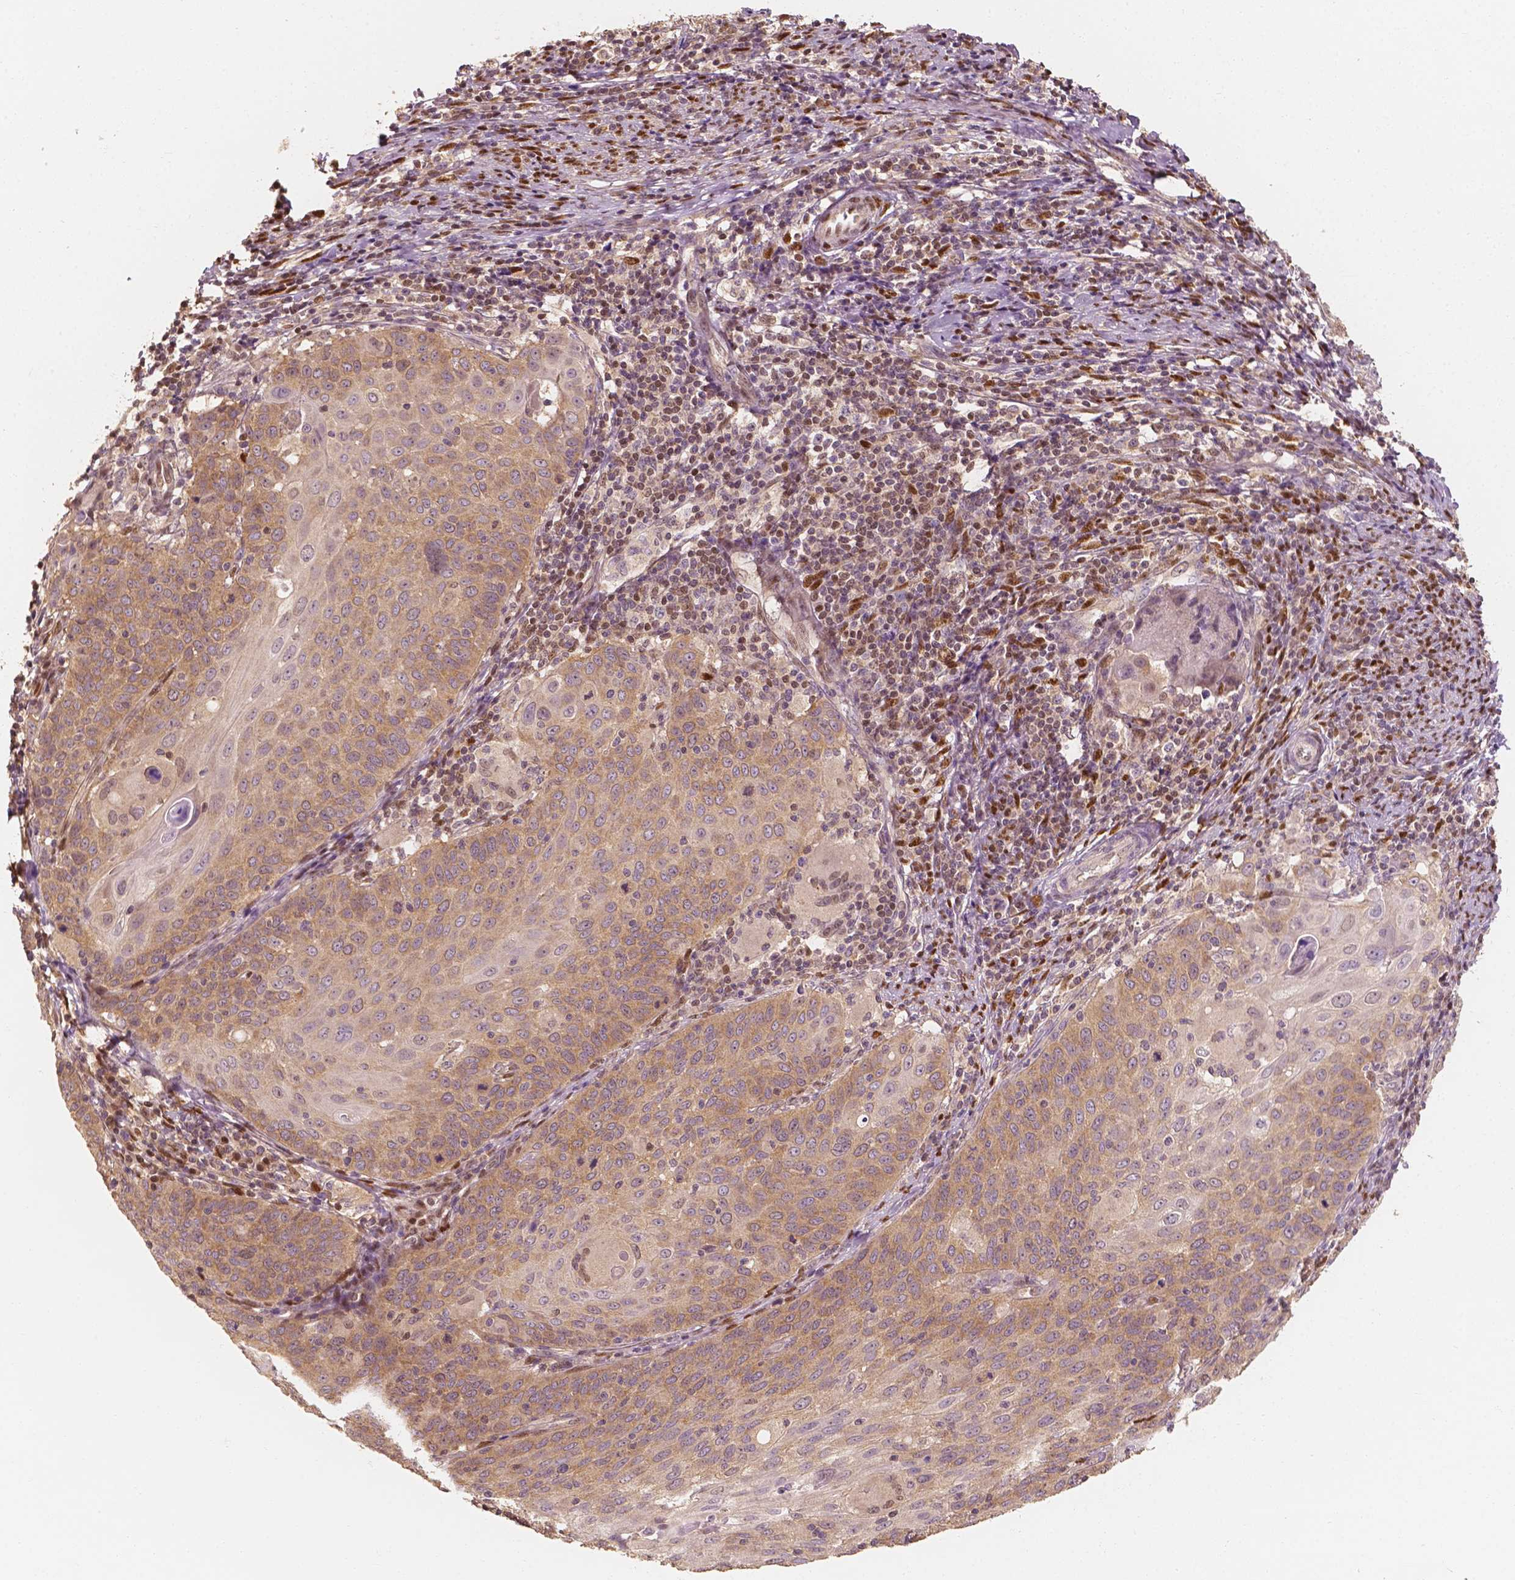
{"staining": {"intensity": "weak", "quantity": "25%-75%", "location": "cytoplasmic/membranous"}, "tissue": "cervical cancer", "cell_type": "Tumor cells", "image_type": "cancer", "snomed": [{"axis": "morphology", "description": "Squamous cell carcinoma, NOS"}, {"axis": "topography", "description": "Cervix"}], "caption": "Weak cytoplasmic/membranous protein staining is present in approximately 25%-75% of tumor cells in squamous cell carcinoma (cervical).", "gene": "TBC1D17", "patient": {"sex": "female", "age": 65}}